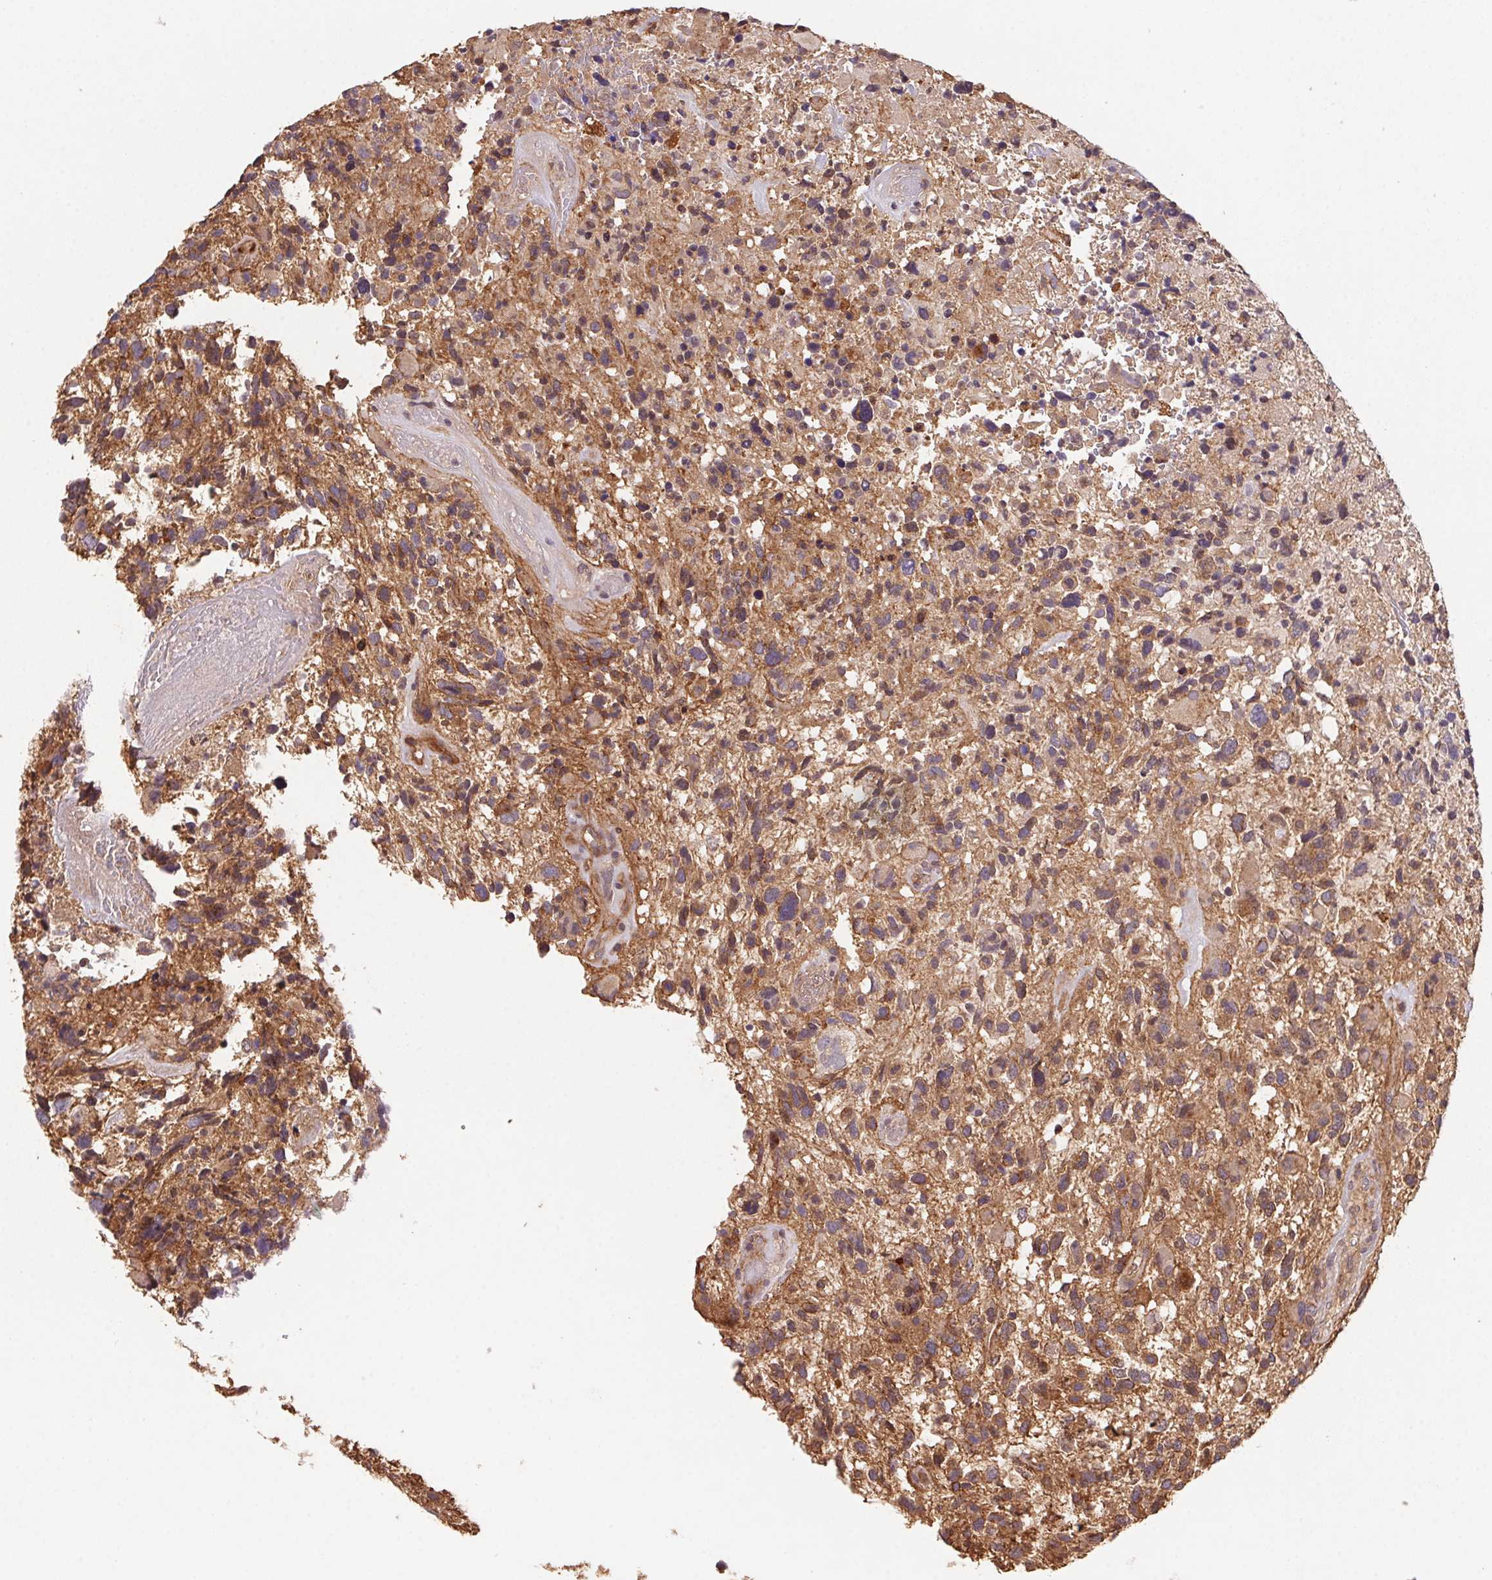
{"staining": {"intensity": "moderate", "quantity": ">75%", "location": "cytoplasmic/membranous"}, "tissue": "glioma", "cell_type": "Tumor cells", "image_type": "cancer", "snomed": [{"axis": "morphology", "description": "Glioma, malignant, High grade"}, {"axis": "topography", "description": "Brain"}], "caption": "High-grade glioma (malignant) stained for a protein (brown) reveals moderate cytoplasmic/membranous positive positivity in about >75% of tumor cells.", "gene": "SLC52A2", "patient": {"sex": "female", "age": 71}}